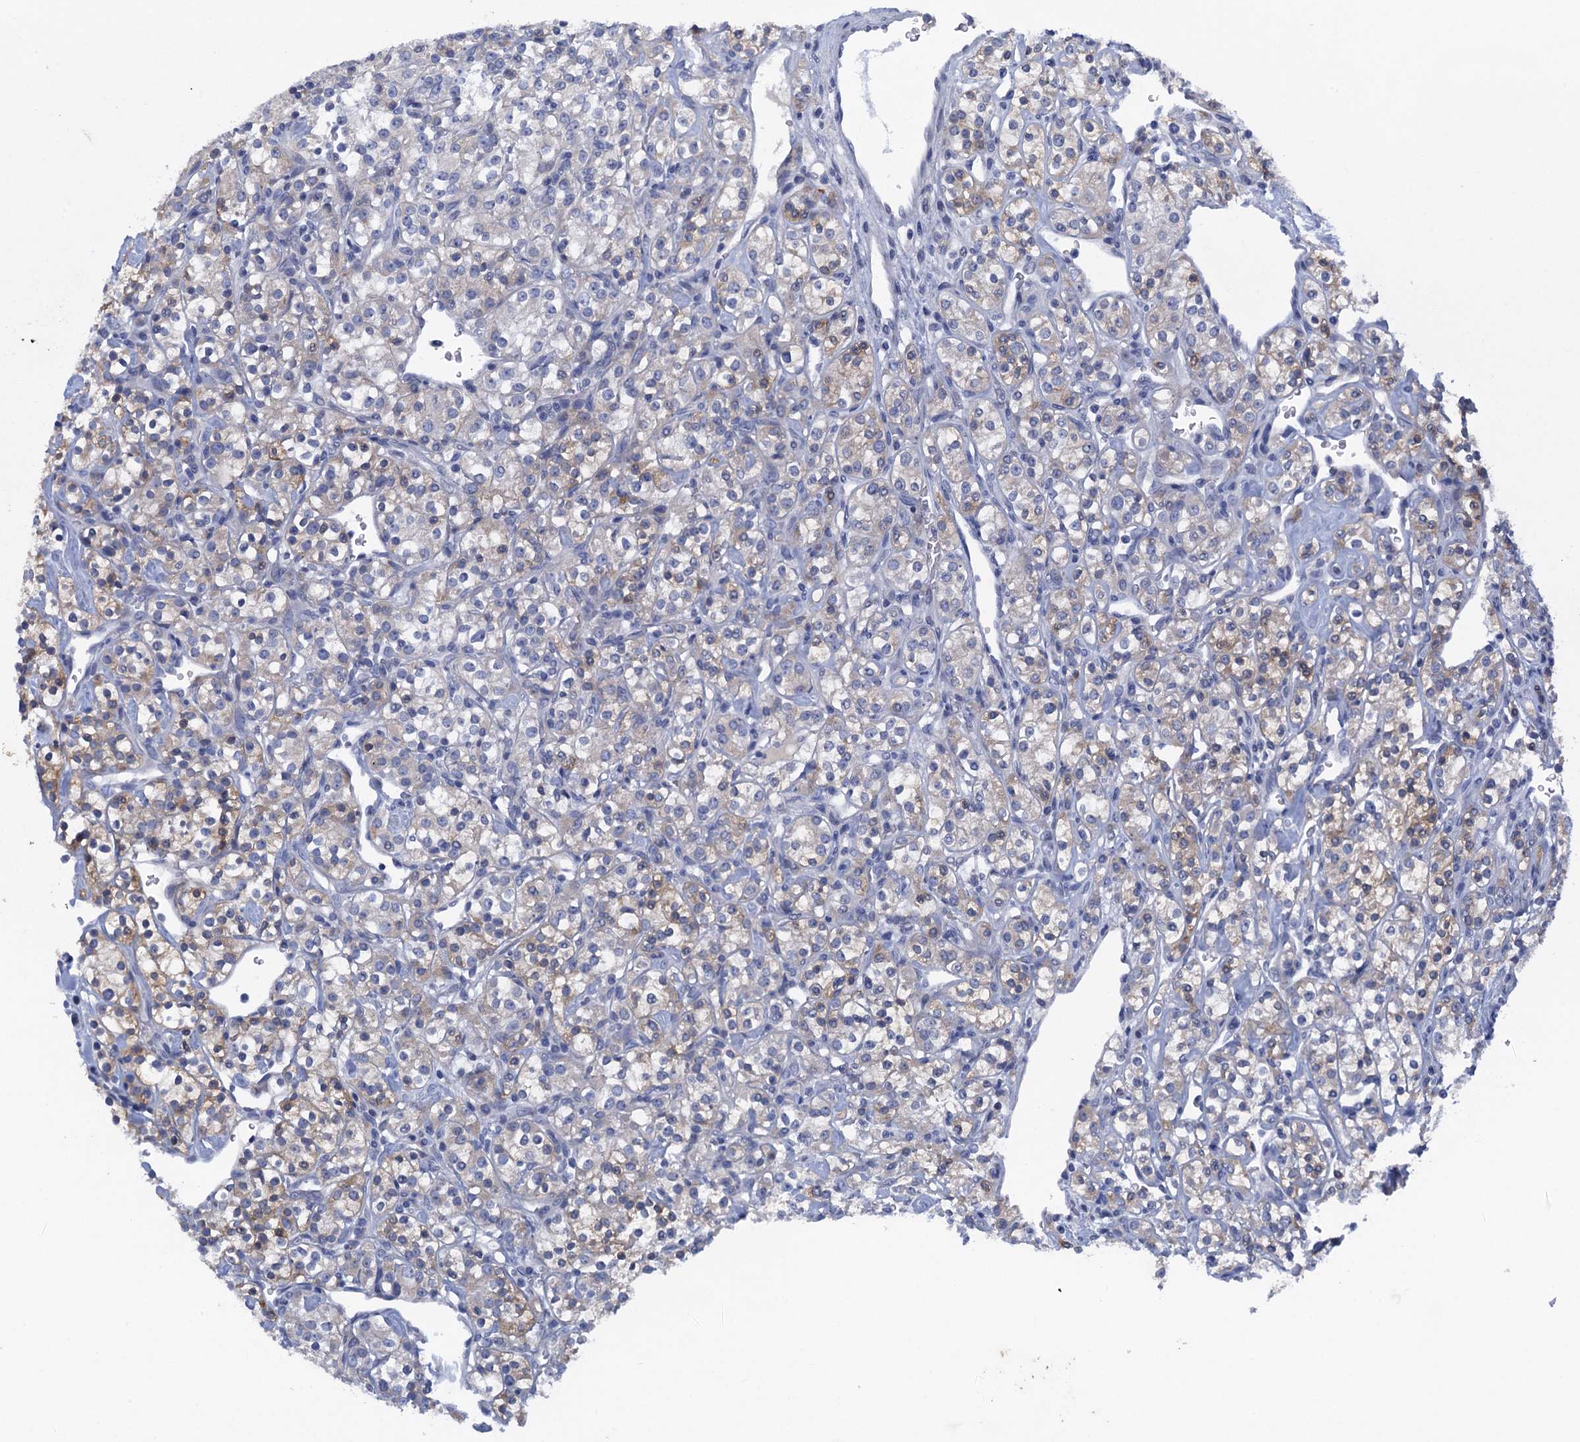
{"staining": {"intensity": "weak", "quantity": "25%-75%", "location": "cytoplasmic/membranous"}, "tissue": "renal cancer", "cell_type": "Tumor cells", "image_type": "cancer", "snomed": [{"axis": "morphology", "description": "Adenocarcinoma, NOS"}, {"axis": "topography", "description": "Kidney"}], "caption": "There is low levels of weak cytoplasmic/membranous expression in tumor cells of renal cancer, as demonstrated by immunohistochemical staining (brown color).", "gene": "SCEL", "patient": {"sex": "male", "age": 77}}